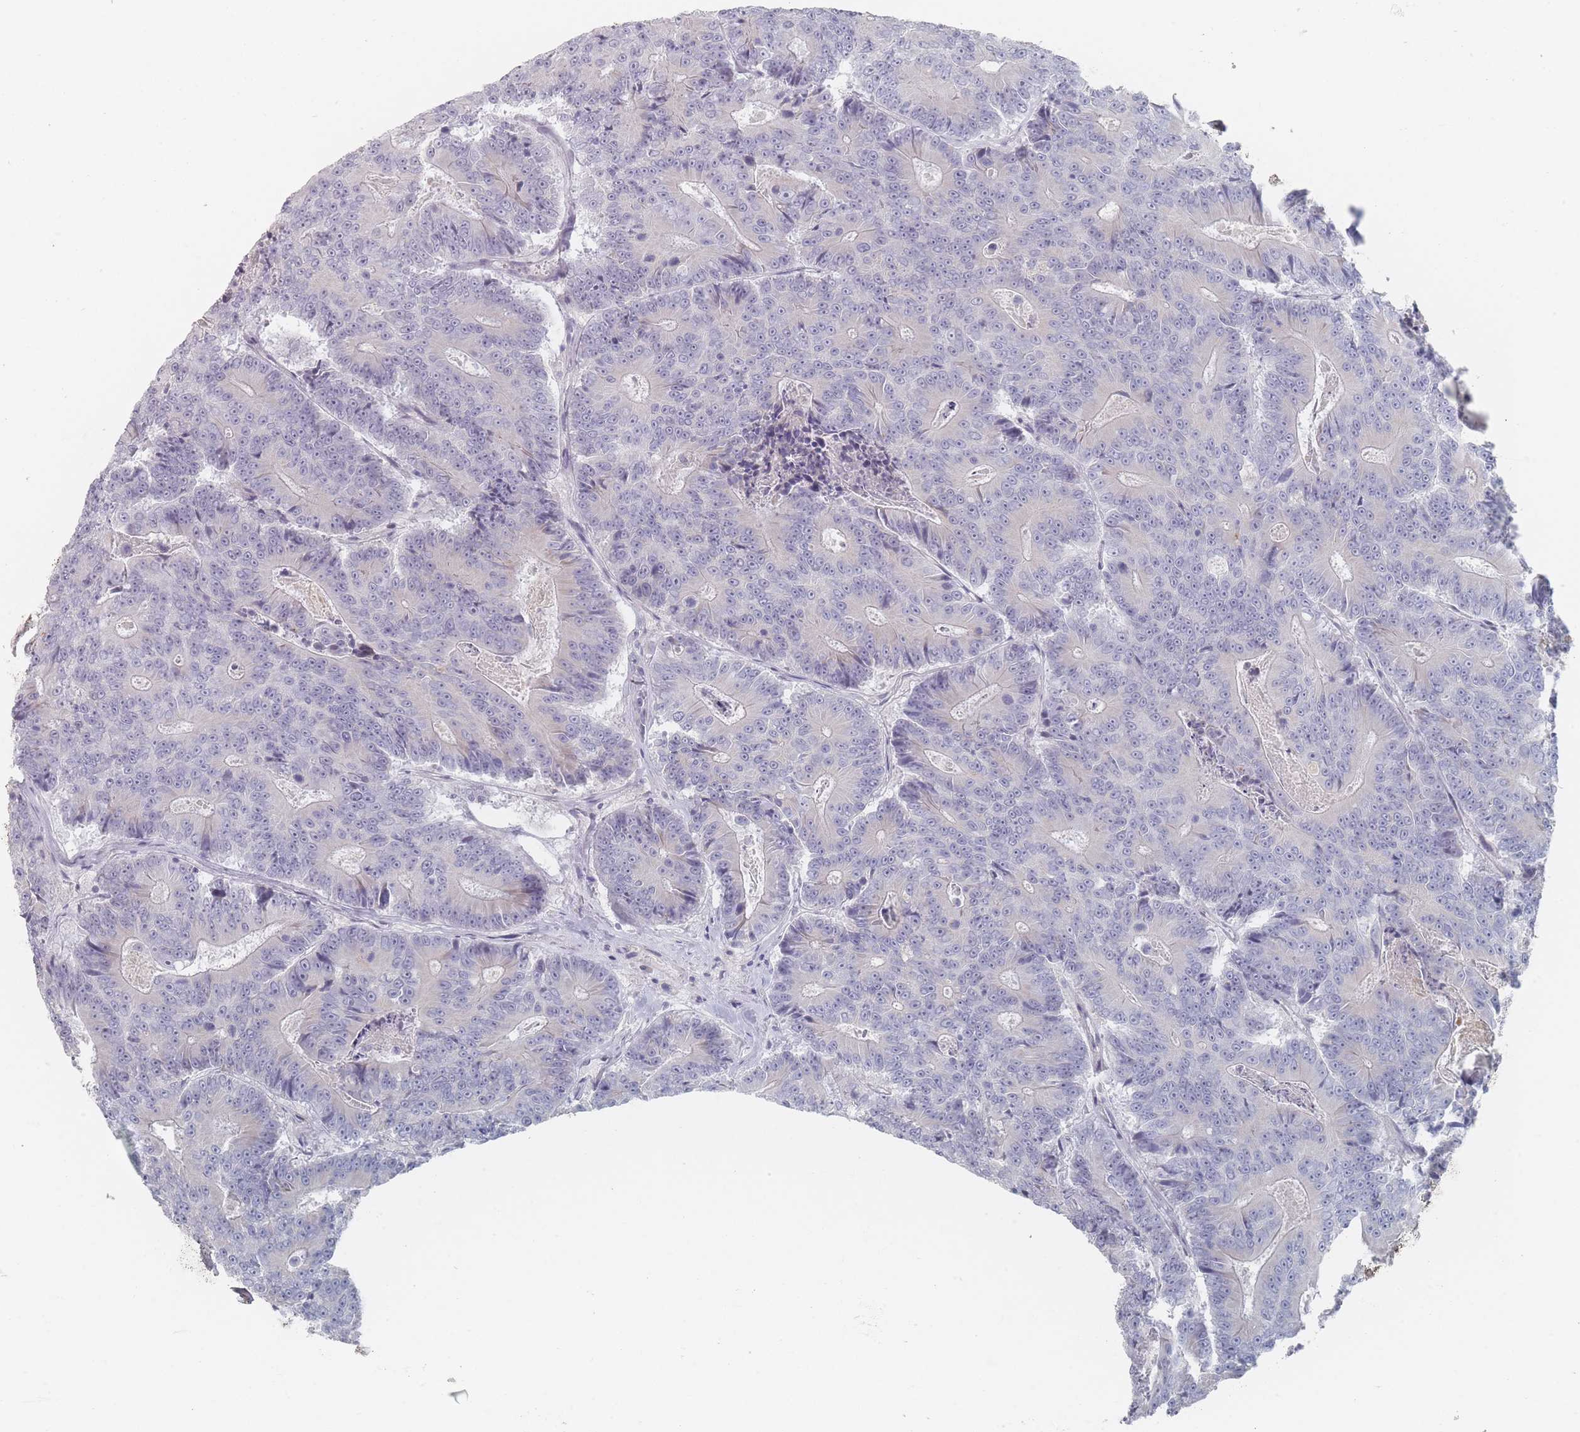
{"staining": {"intensity": "negative", "quantity": "none", "location": "none"}, "tissue": "colorectal cancer", "cell_type": "Tumor cells", "image_type": "cancer", "snomed": [{"axis": "morphology", "description": "Adenocarcinoma, NOS"}, {"axis": "topography", "description": "Colon"}], "caption": "This is an immunohistochemistry photomicrograph of human colorectal cancer. There is no staining in tumor cells.", "gene": "CD37", "patient": {"sex": "male", "age": 83}}